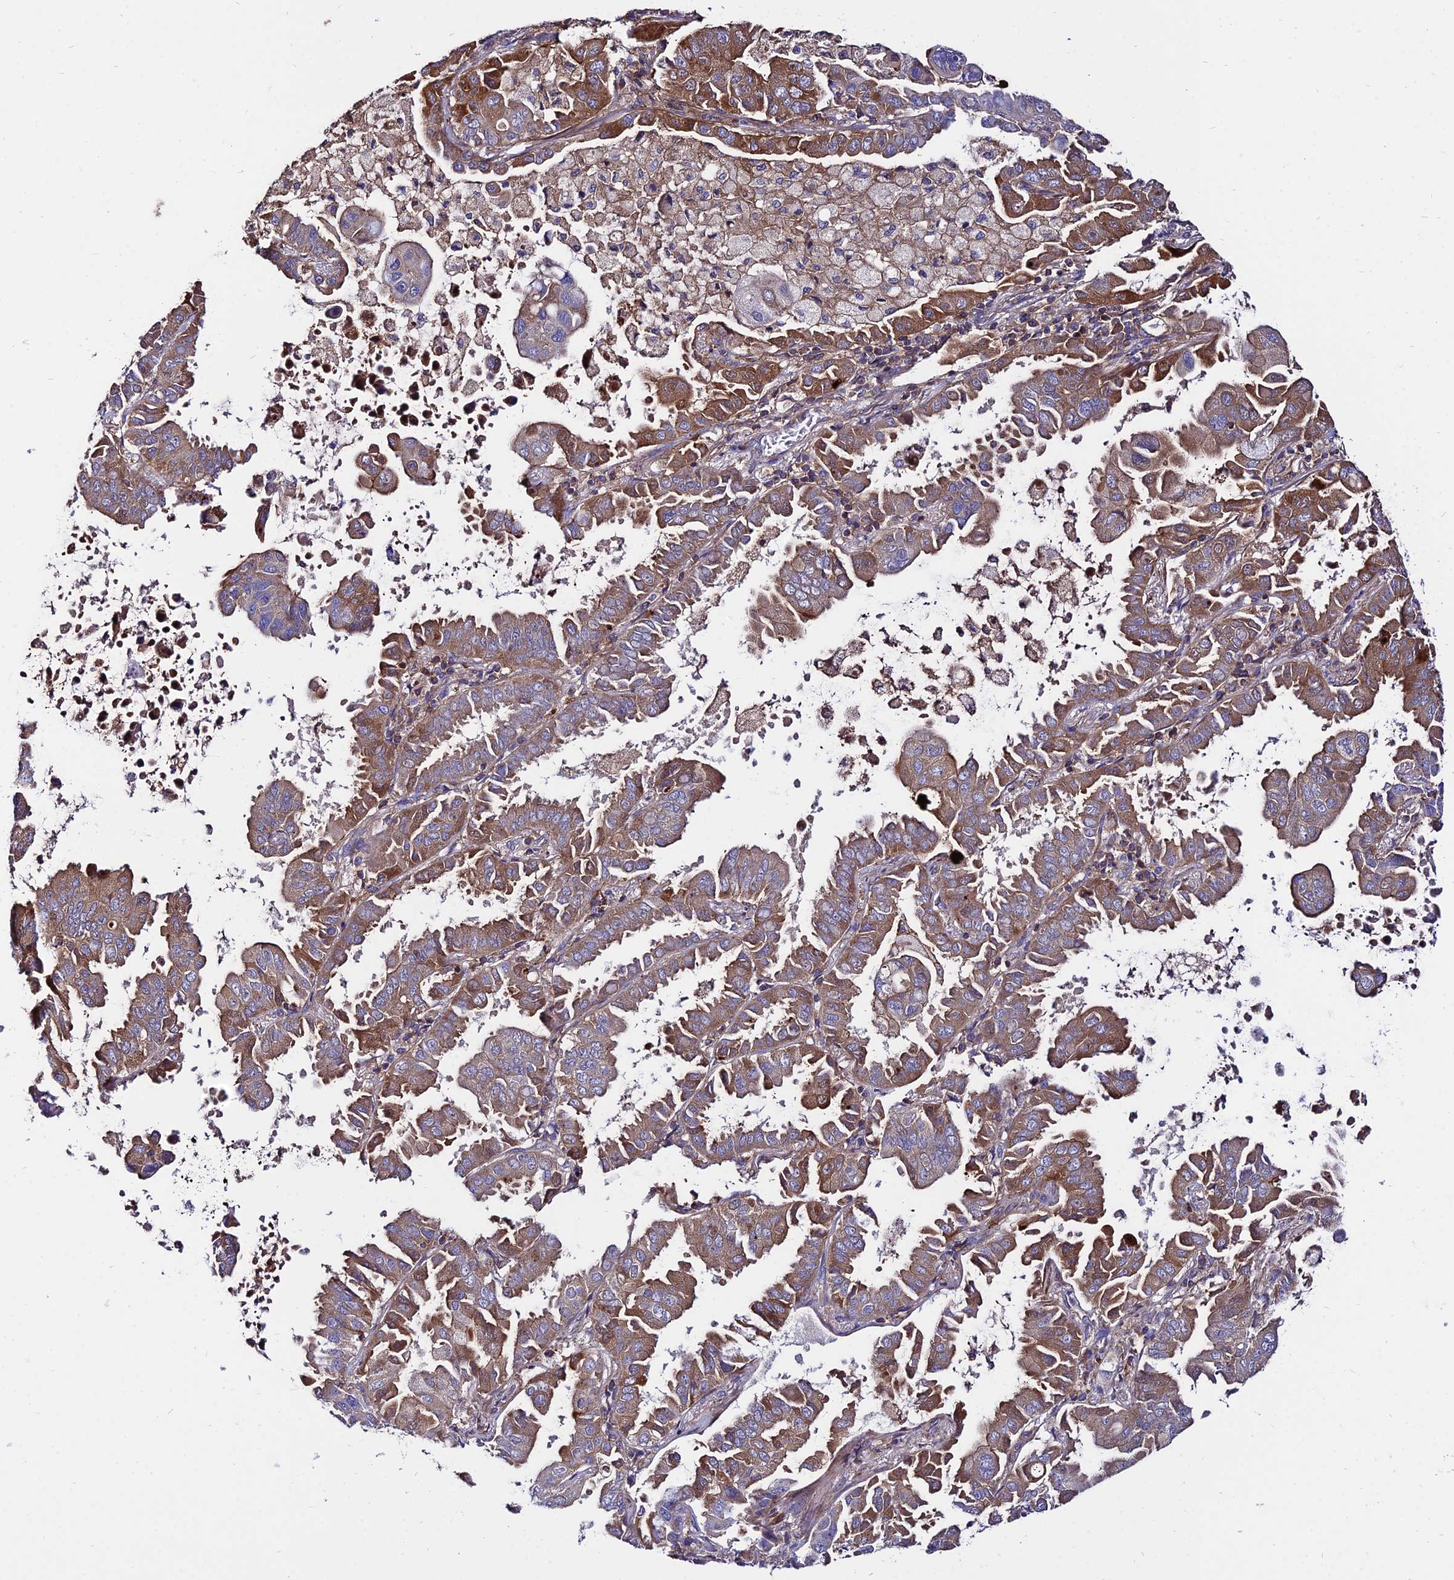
{"staining": {"intensity": "moderate", "quantity": "25%-75%", "location": "cytoplasmic/membranous"}, "tissue": "lung cancer", "cell_type": "Tumor cells", "image_type": "cancer", "snomed": [{"axis": "morphology", "description": "Adenocarcinoma, NOS"}, {"axis": "topography", "description": "Lung"}], "caption": "An immunohistochemistry histopathology image of tumor tissue is shown. Protein staining in brown shows moderate cytoplasmic/membranous positivity in lung cancer within tumor cells.", "gene": "PYM1", "patient": {"sex": "male", "age": 64}}